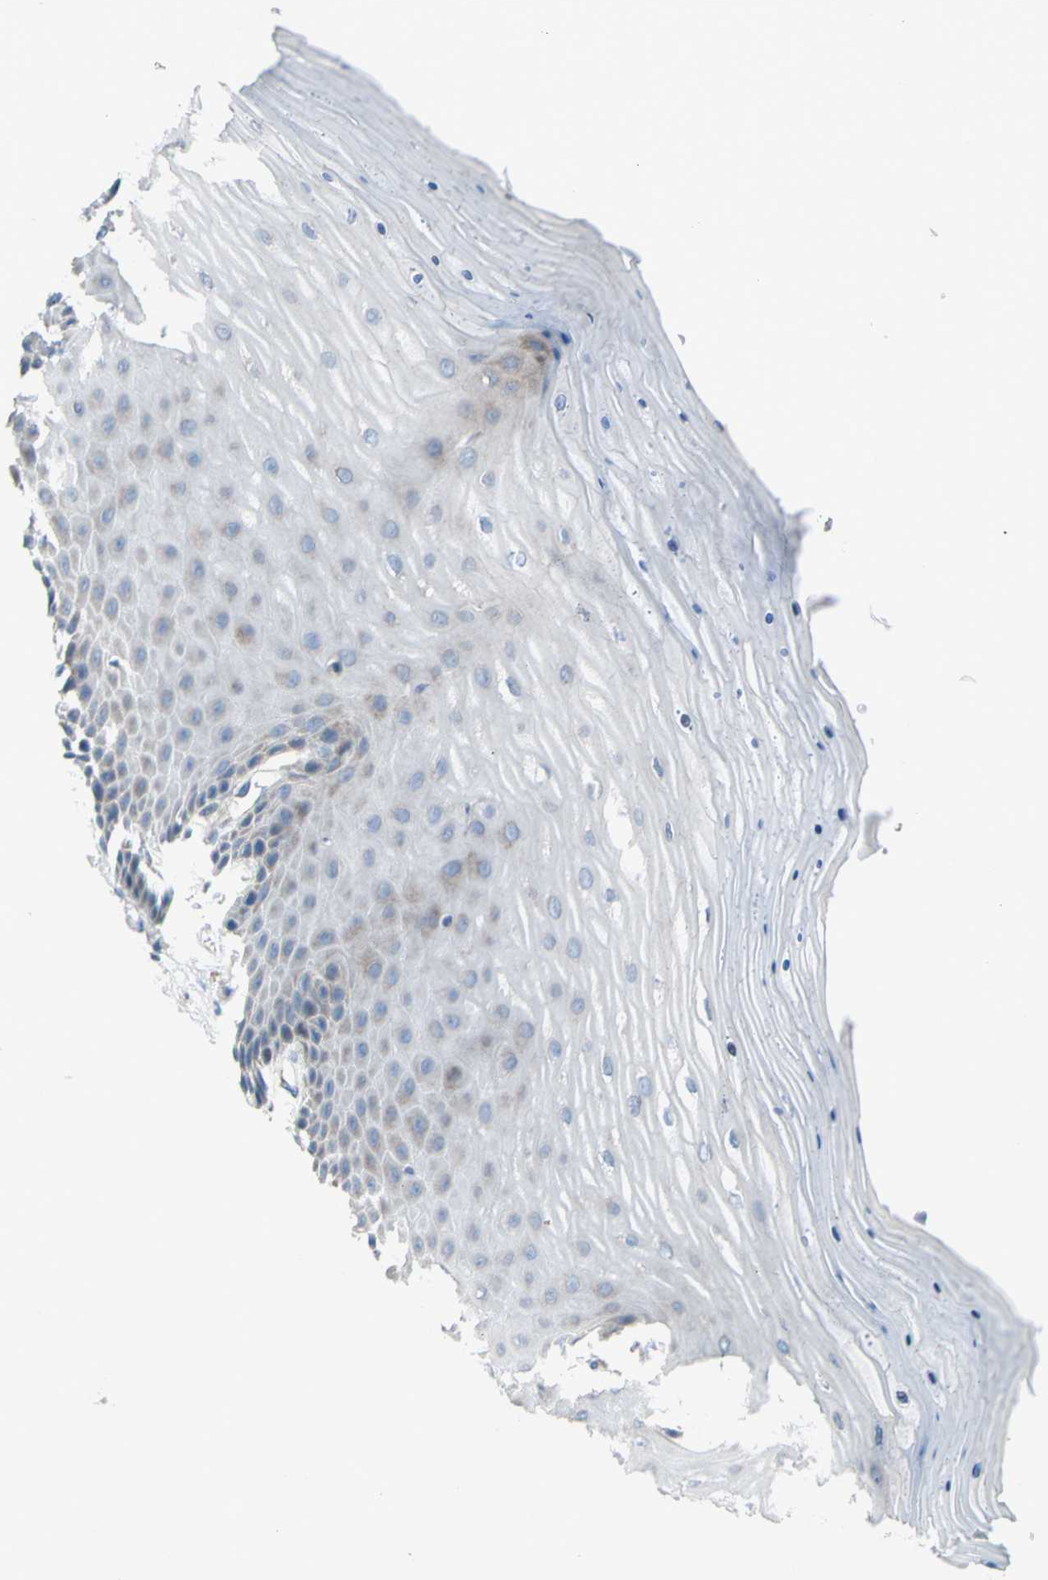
{"staining": {"intensity": "weak", "quantity": "<25%", "location": "cytoplasmic/membranous"}, "tissue": "cervix", "cell_type": "Squamous epithelial cells", "image_type": "normal", "snomed": [{"axis": "morphology", "description": "Normal tissue, NOS"}, {"axis": "topography", "description": "Cervix"}], "caption": "Histopathology image shows no significant protein expression in squamous epithelial cells of benign cervix. (IHC, brightfield microscopy, high magnification).", "gene": "GRAMD2B", "patient": {"sex": "female", "age": 55}}